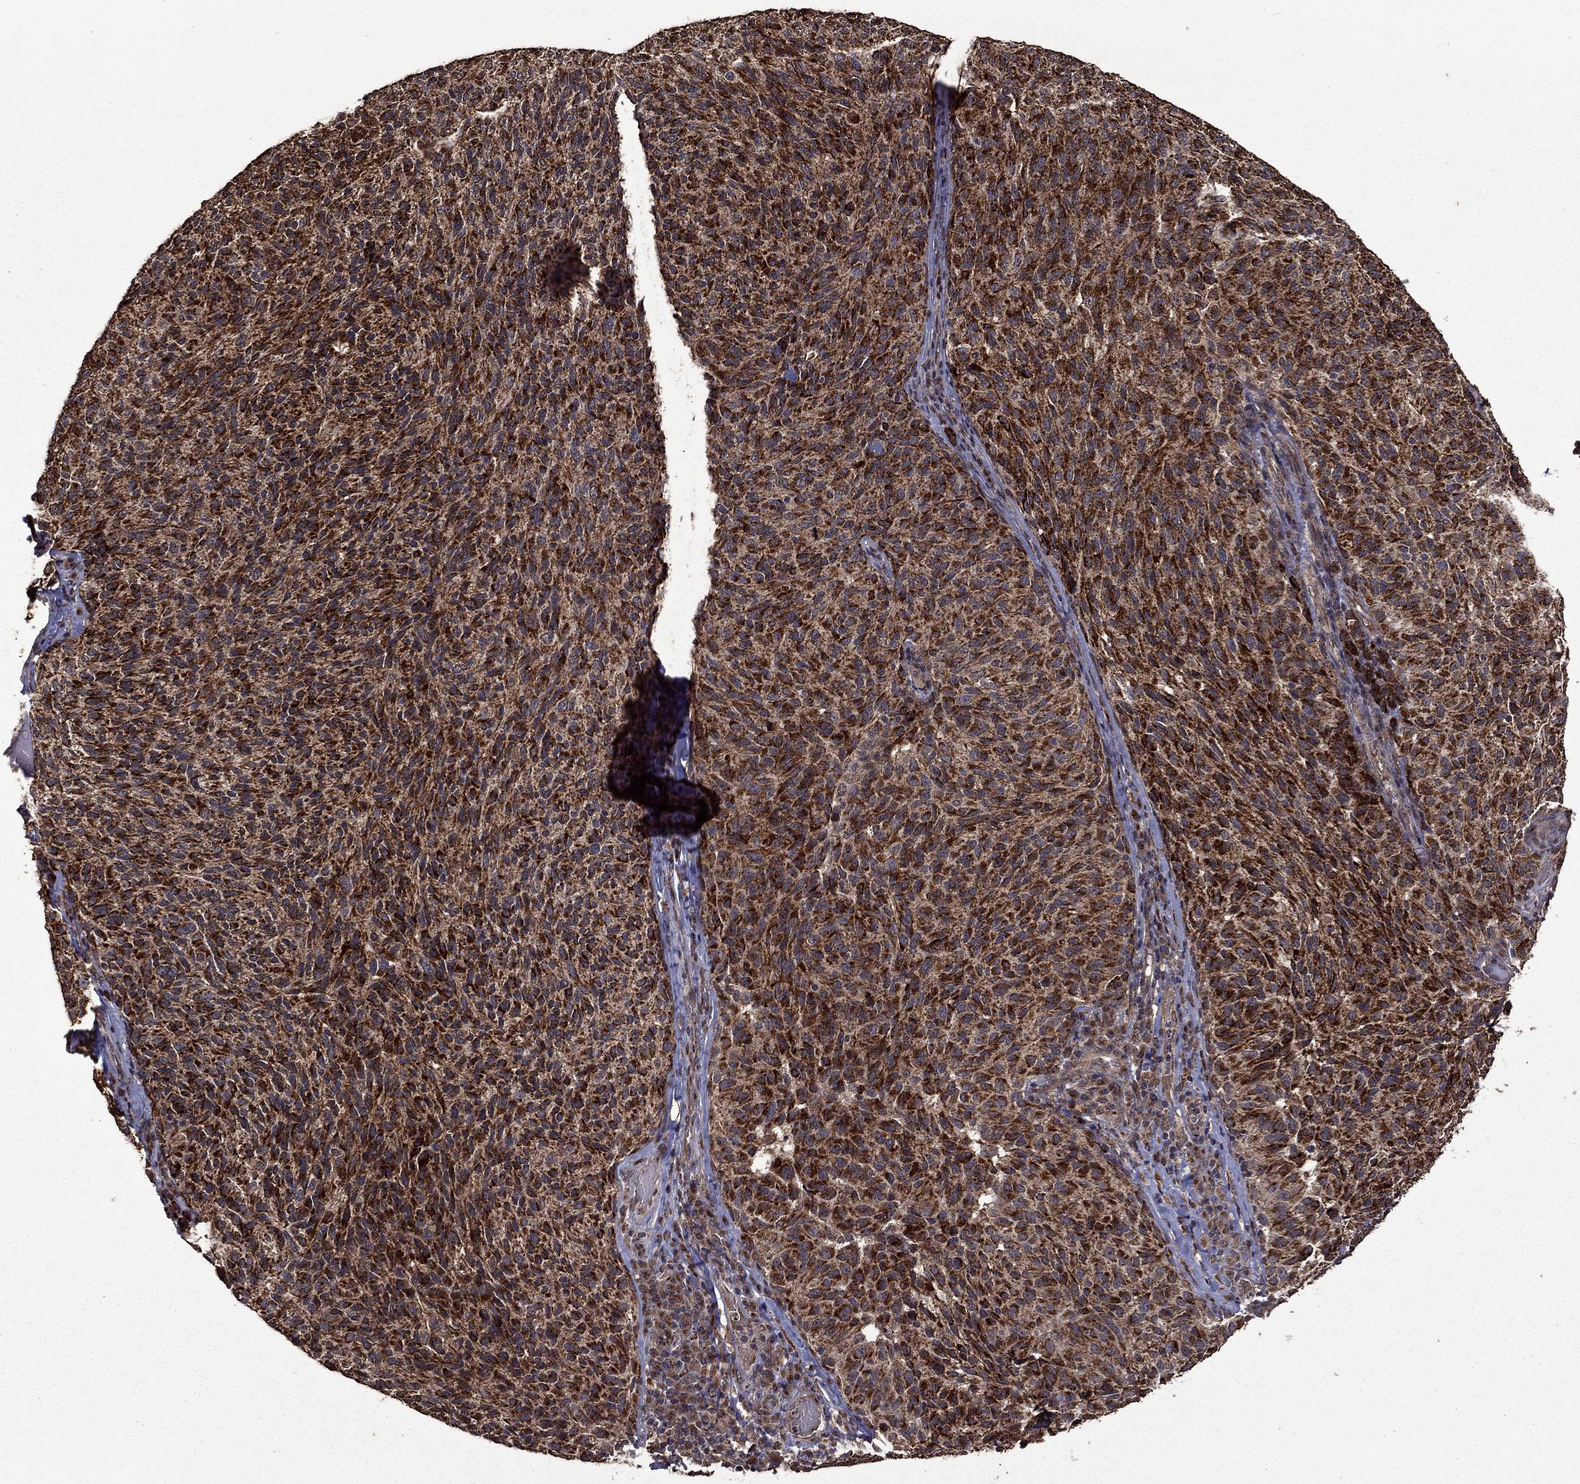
{"staining": {"intensity": "strong", "quantity": ">75%", "location": "cytoplasmic/membranous"}, "tissue": "melanoma", "cell_type": "Tumor cells", "image_type": "cancer", "snomed": [{"axis": "morphology", "description": "Malignant melanoma, NOS"}, {"axis": "topography", "description": "Skin"}], "caption": "The immunohistochemical stain shows strong cytoplasmic/membranous expression in tumor cells of malignant melanoma tissue.", "gene": "ITM2B", "patient": {"sex": "female", "age": 73}}